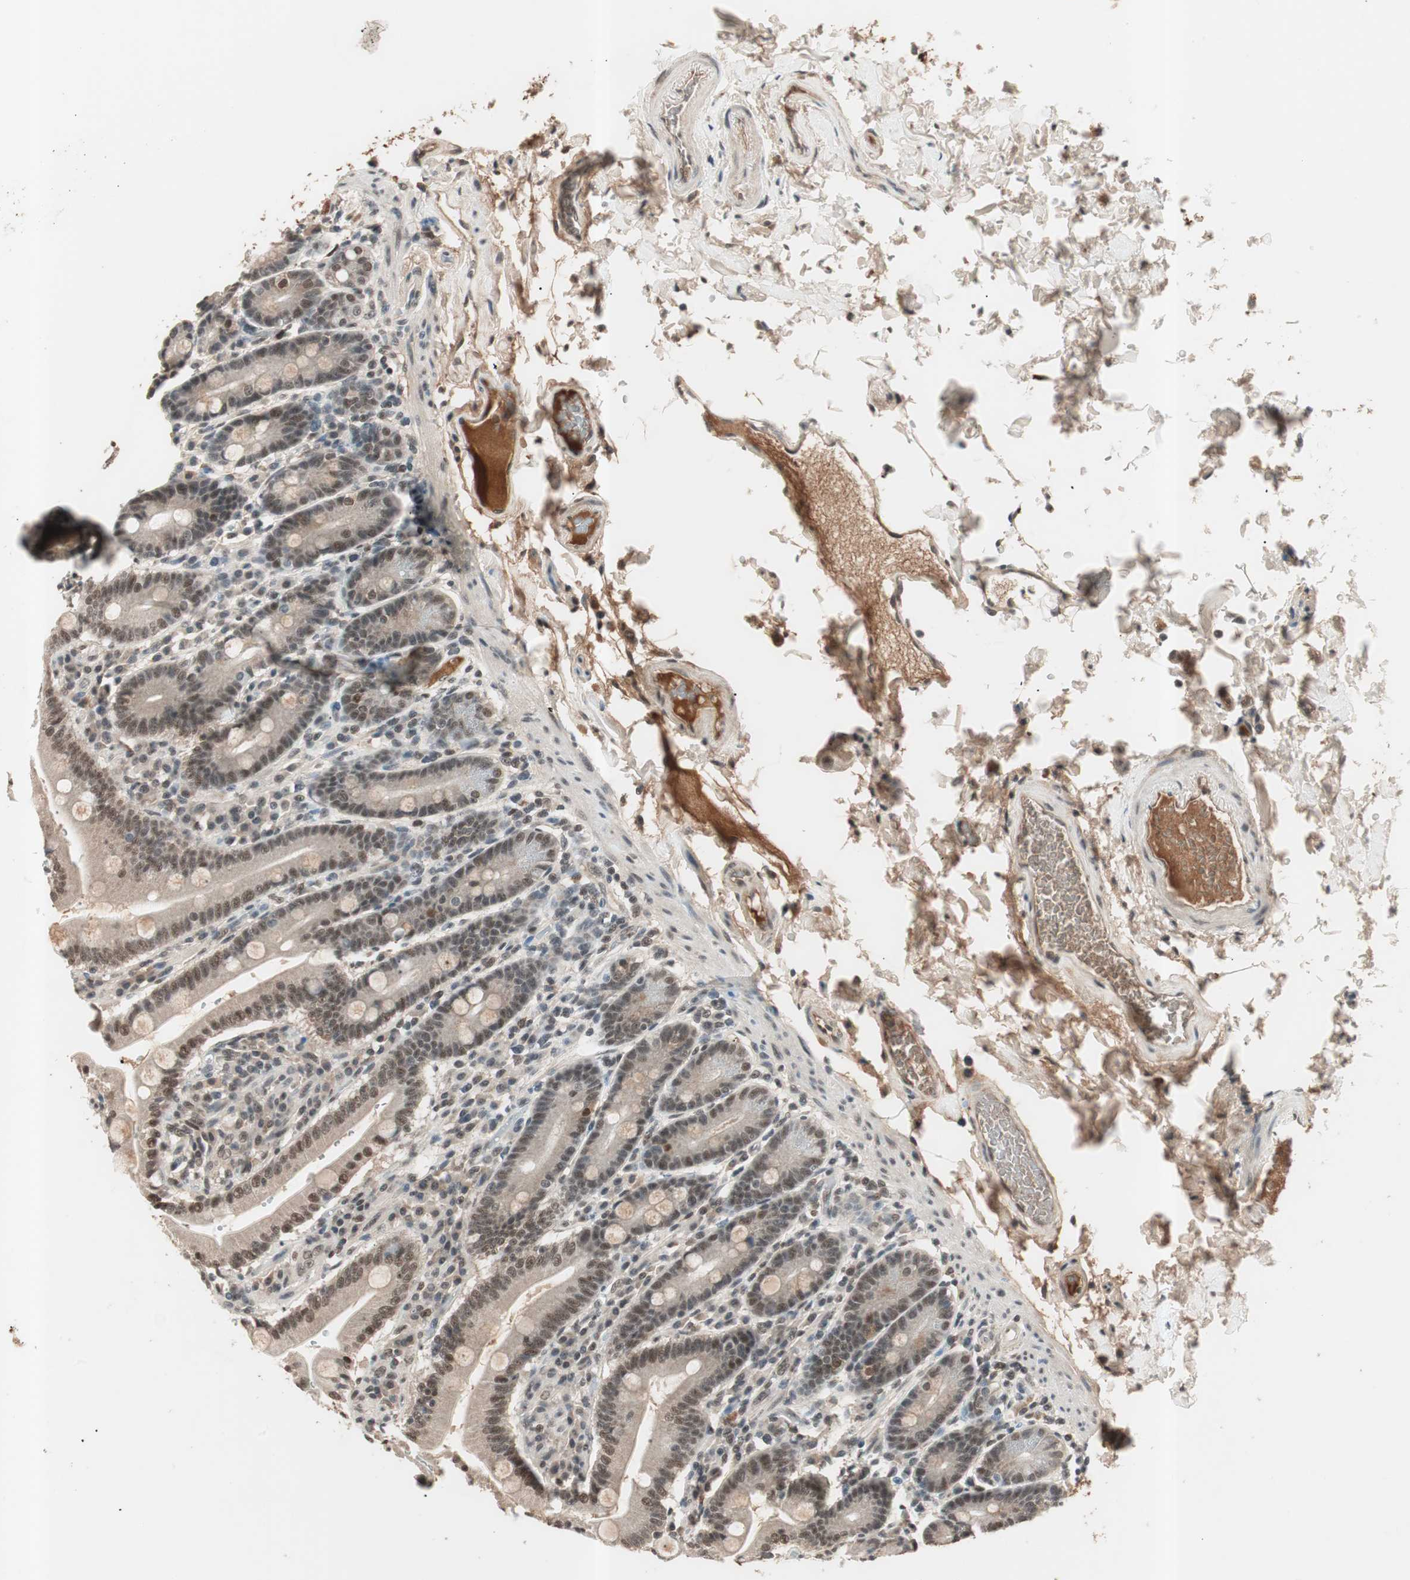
{"staining": {"intensity": "weak", "quantity": "25%-75%", "location": "nuclear"}, "tissue": "duodenum", "cell_type": "Glandular cells", "image_type": "normal", "snomed": [{"axis": "morphology", "description": "Normal tissue, NOS"}, {"axis": "topography", "description": "Small intestine, NOS"}], "caption": "This histopathology image shows immunohistochemistry staining of normal duodenum, with low weak nuclear positivity in about 25%-75% of glandular cells.", "gene": "NFRKB", "patient": {"sex": "female", "age": 71}}